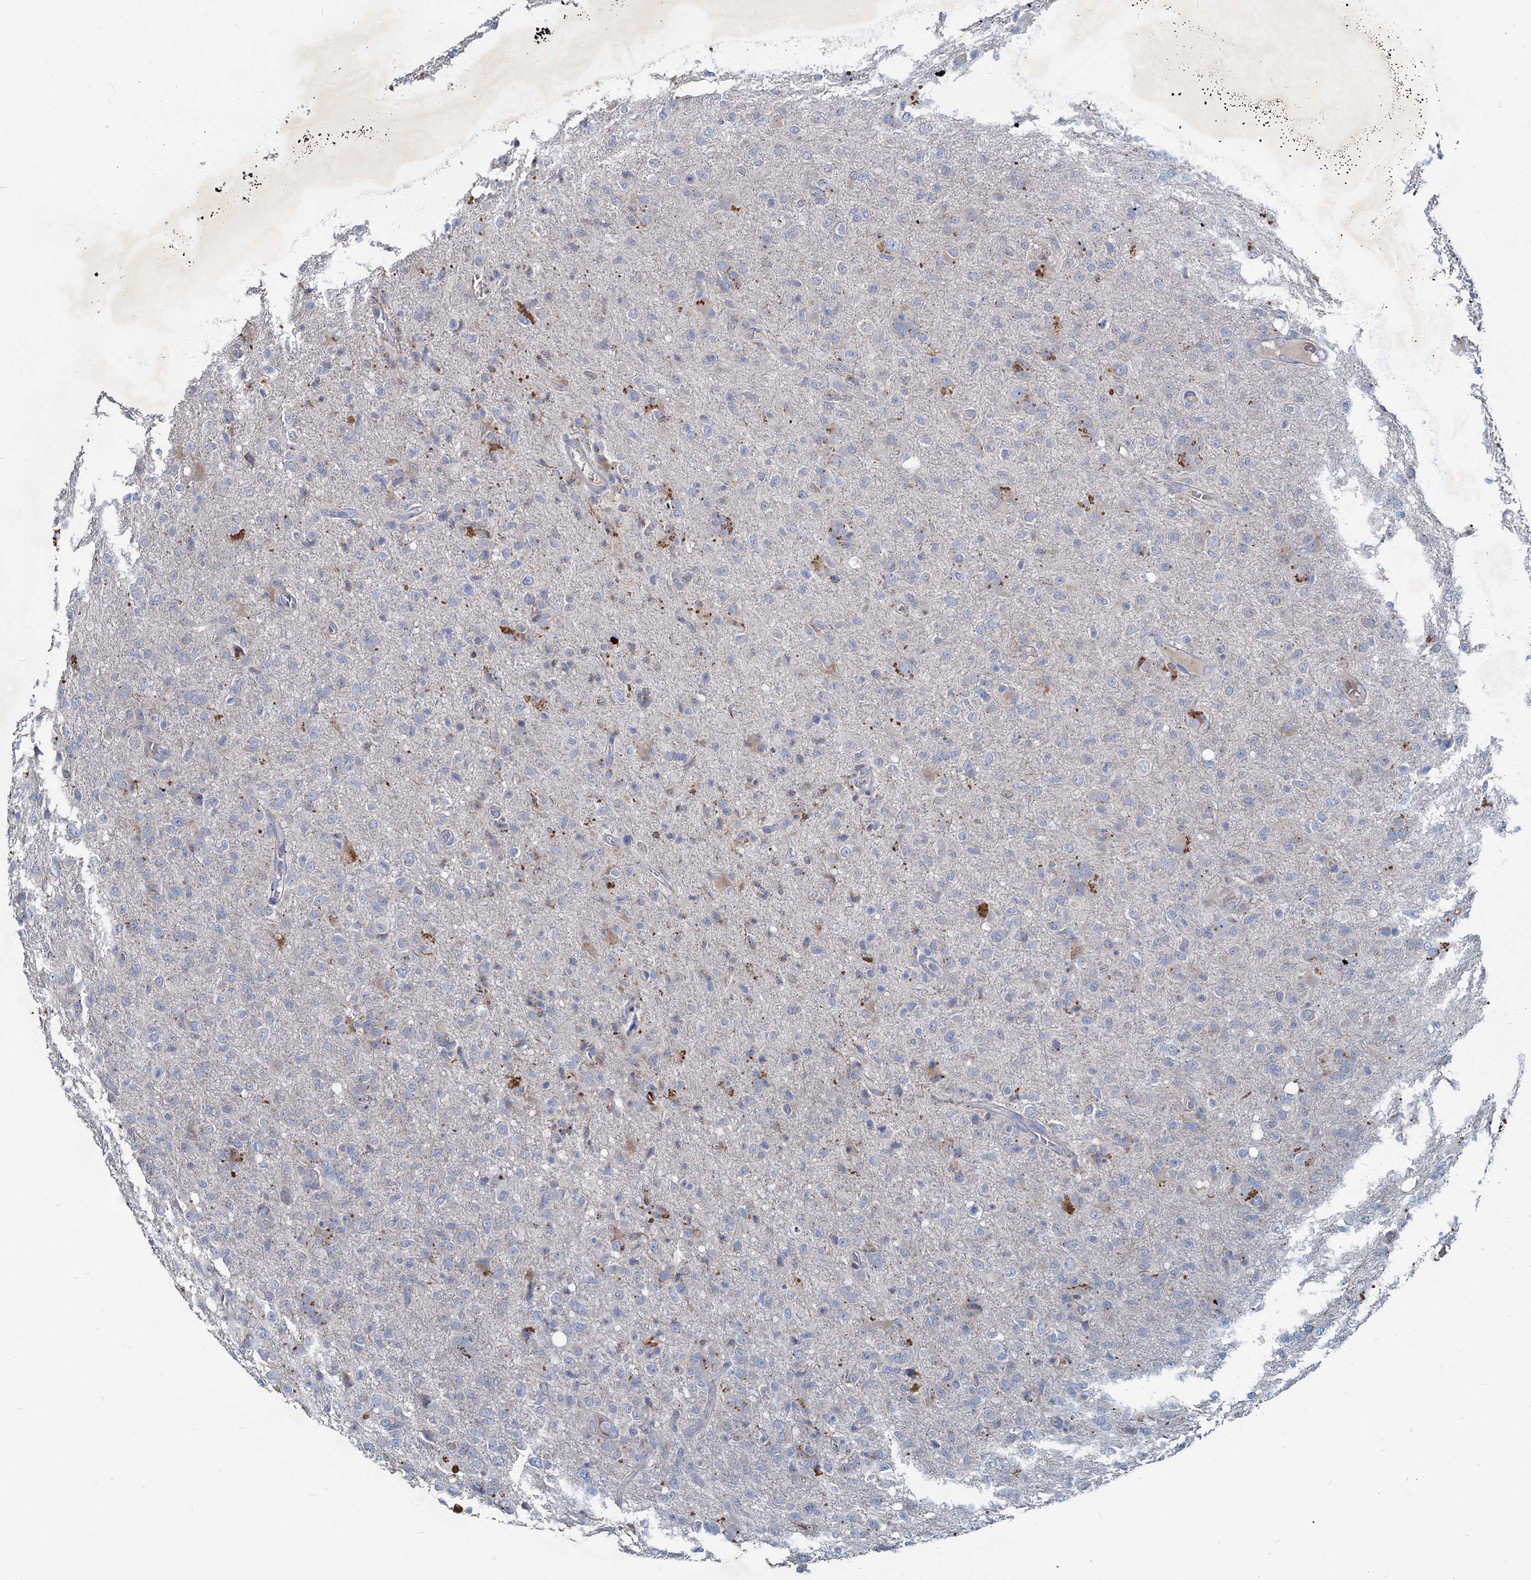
{"staining": {"intensity": "negative", "quantity": "none", "location": "none"}, "tissue": "glioma", "cell_type": "Tumor cells", "image_type": "cancer", "snomed": [{"axis": "morphology", "description": "Glioma, malignant, High grade"}, {"axis": "topography", "description": "Brain"}], "caption": "A histopathology image of glioma stained for a protein exhibits no brown staining in tumor cells.", "gene": "TMX2", "patient": {"sex": "female", "age": 57}}